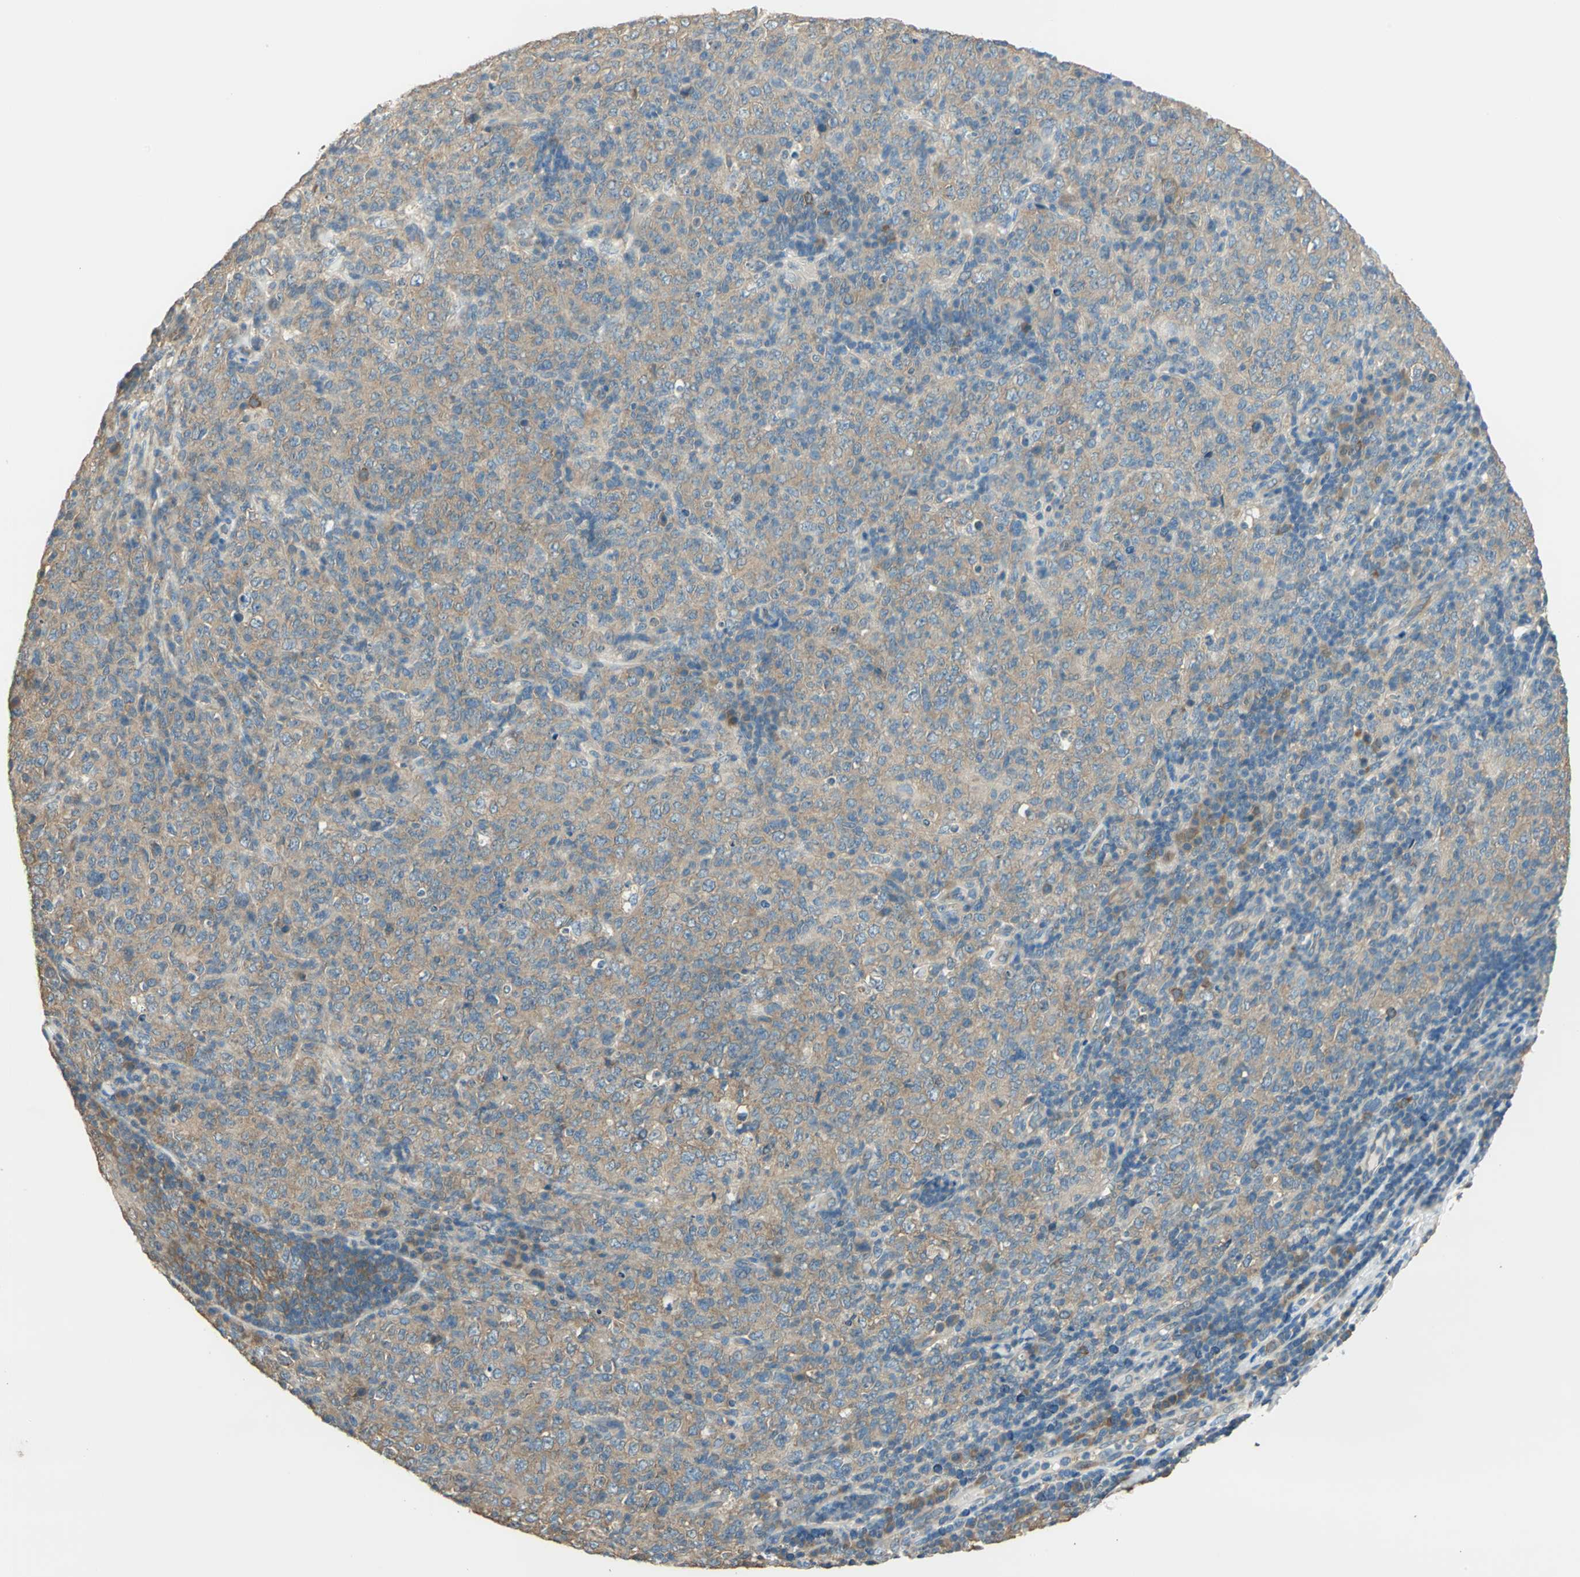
{"staining": {"intensity": "moderate", "quantity": ">75%", "location": "cytoplasmic/membranous"}, "tissue": "lymphoma", "cell_type": "Tumor cells", "image_type": "cancer", "snomed": [{"axis": "morphology", "description": "Malignant lymphoma, non-Hodgkin's type, High grade"}, {"axis": "topography", "description": "Tonsil"}], "caption": "Moderate cytoplasmic/membranous staining is seen in approximately >75% of tumor cells in high-grade malignant lymphoma, non-Hodgkin's type.", "gene": "SHC2", "patient": {"sex": "female", "age": 36}}